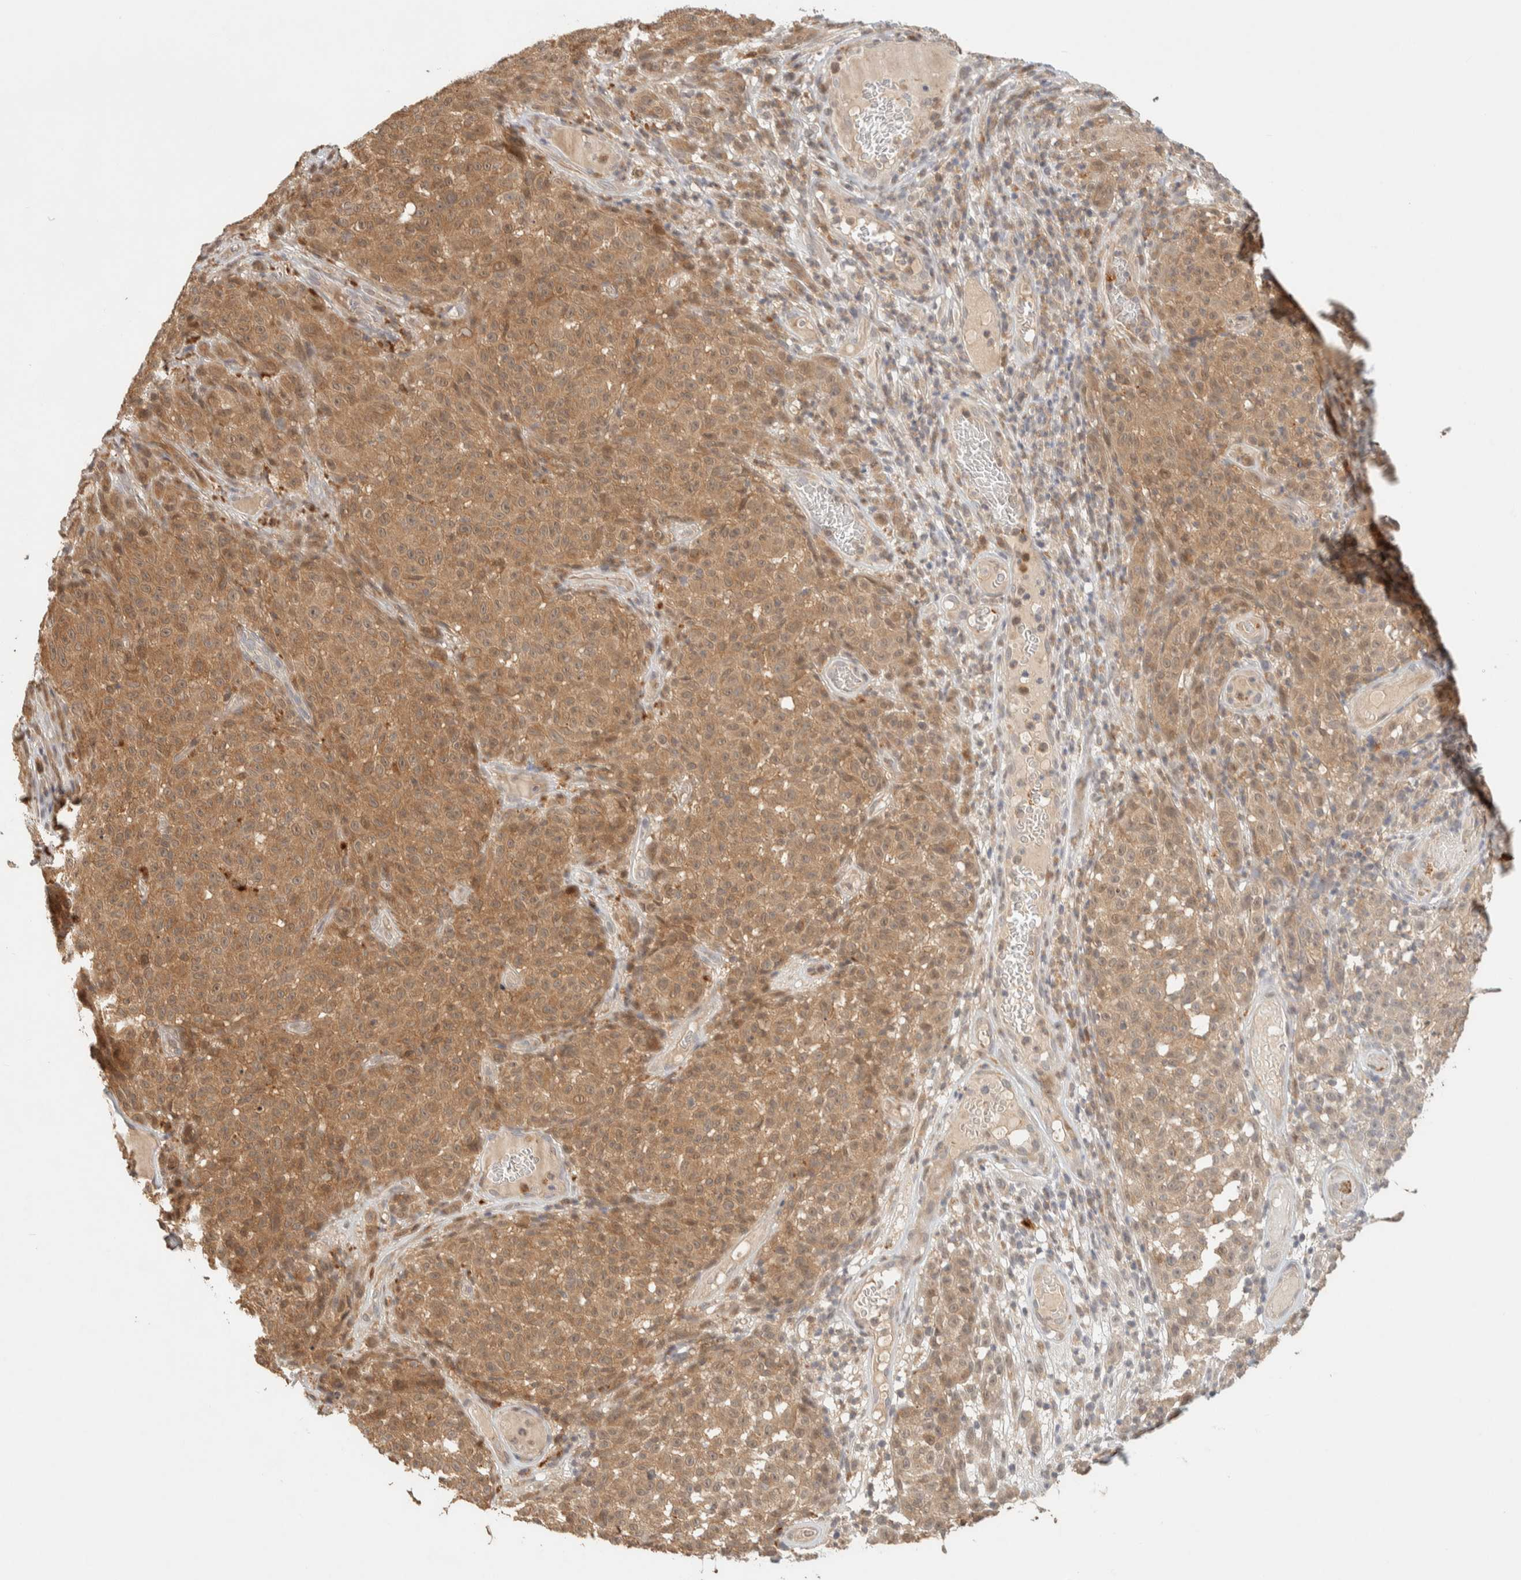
{"staining": {"intensity": "moderate", "quantity": ">75%", "location": "cytoplasmic/membranous"}, "tissue": "melanoma", "cell_type": "Tumor cells", "image_type": "cancer", "snomed": [{"axis": "morphology", "description": "Malignant melanoma, NOS"}, {"axis": "topography", "description": "Skin"}], "caption": "Malignant melanoma stained with a brown dye displays moderate cytoplasmic/membranous positive expression in approximately >75% of tumor cells.", "gene": "ITPA", "patient": {"sex": "female", "age": 82}}